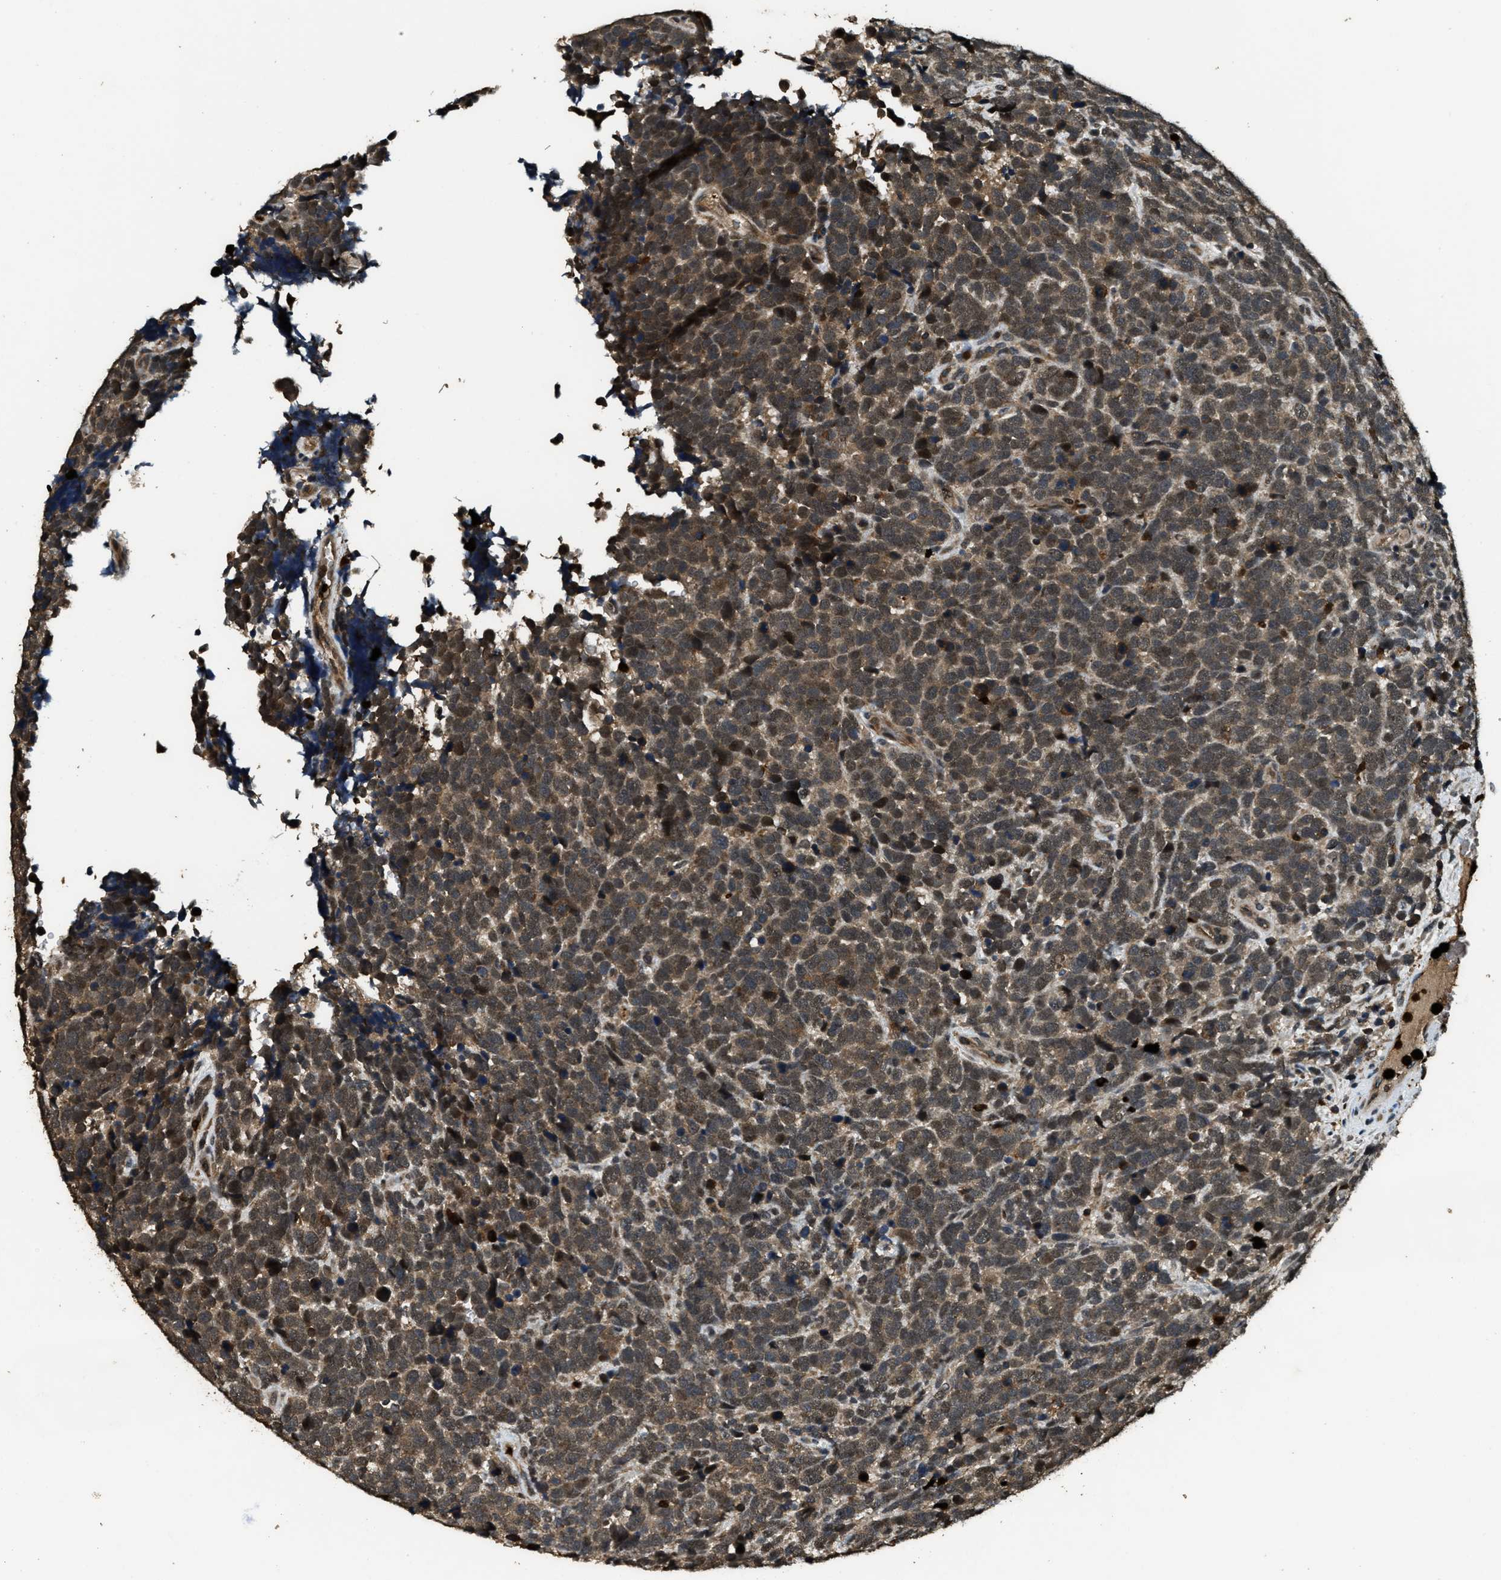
{"staining": {"intensity": "weak", "quantity": ">75%", "location": "cytoplasmic/membranous"}, "tissue": "urothelial cancer", "cell_type": "Tumor cells", "image_type": "cancer", "snomed": [{"axis": "morphology", "description": "Urothelial carcinoma, High grade"}, {"axis": "topography", "description": "Urinary bladder"}], "caption": "IHC photomicrograph of neoplastic tissue: urothelial carcinoma (high-grade) stained using immunohistochemistry displays low levels of weak protein expression localized specifically in the cytoplasmic/membranous of tumor cells, appearing as a cytoplasmic/membranous brown color.", "gene": "RNF141", "patient": {"sex": "female", "age": 82}}